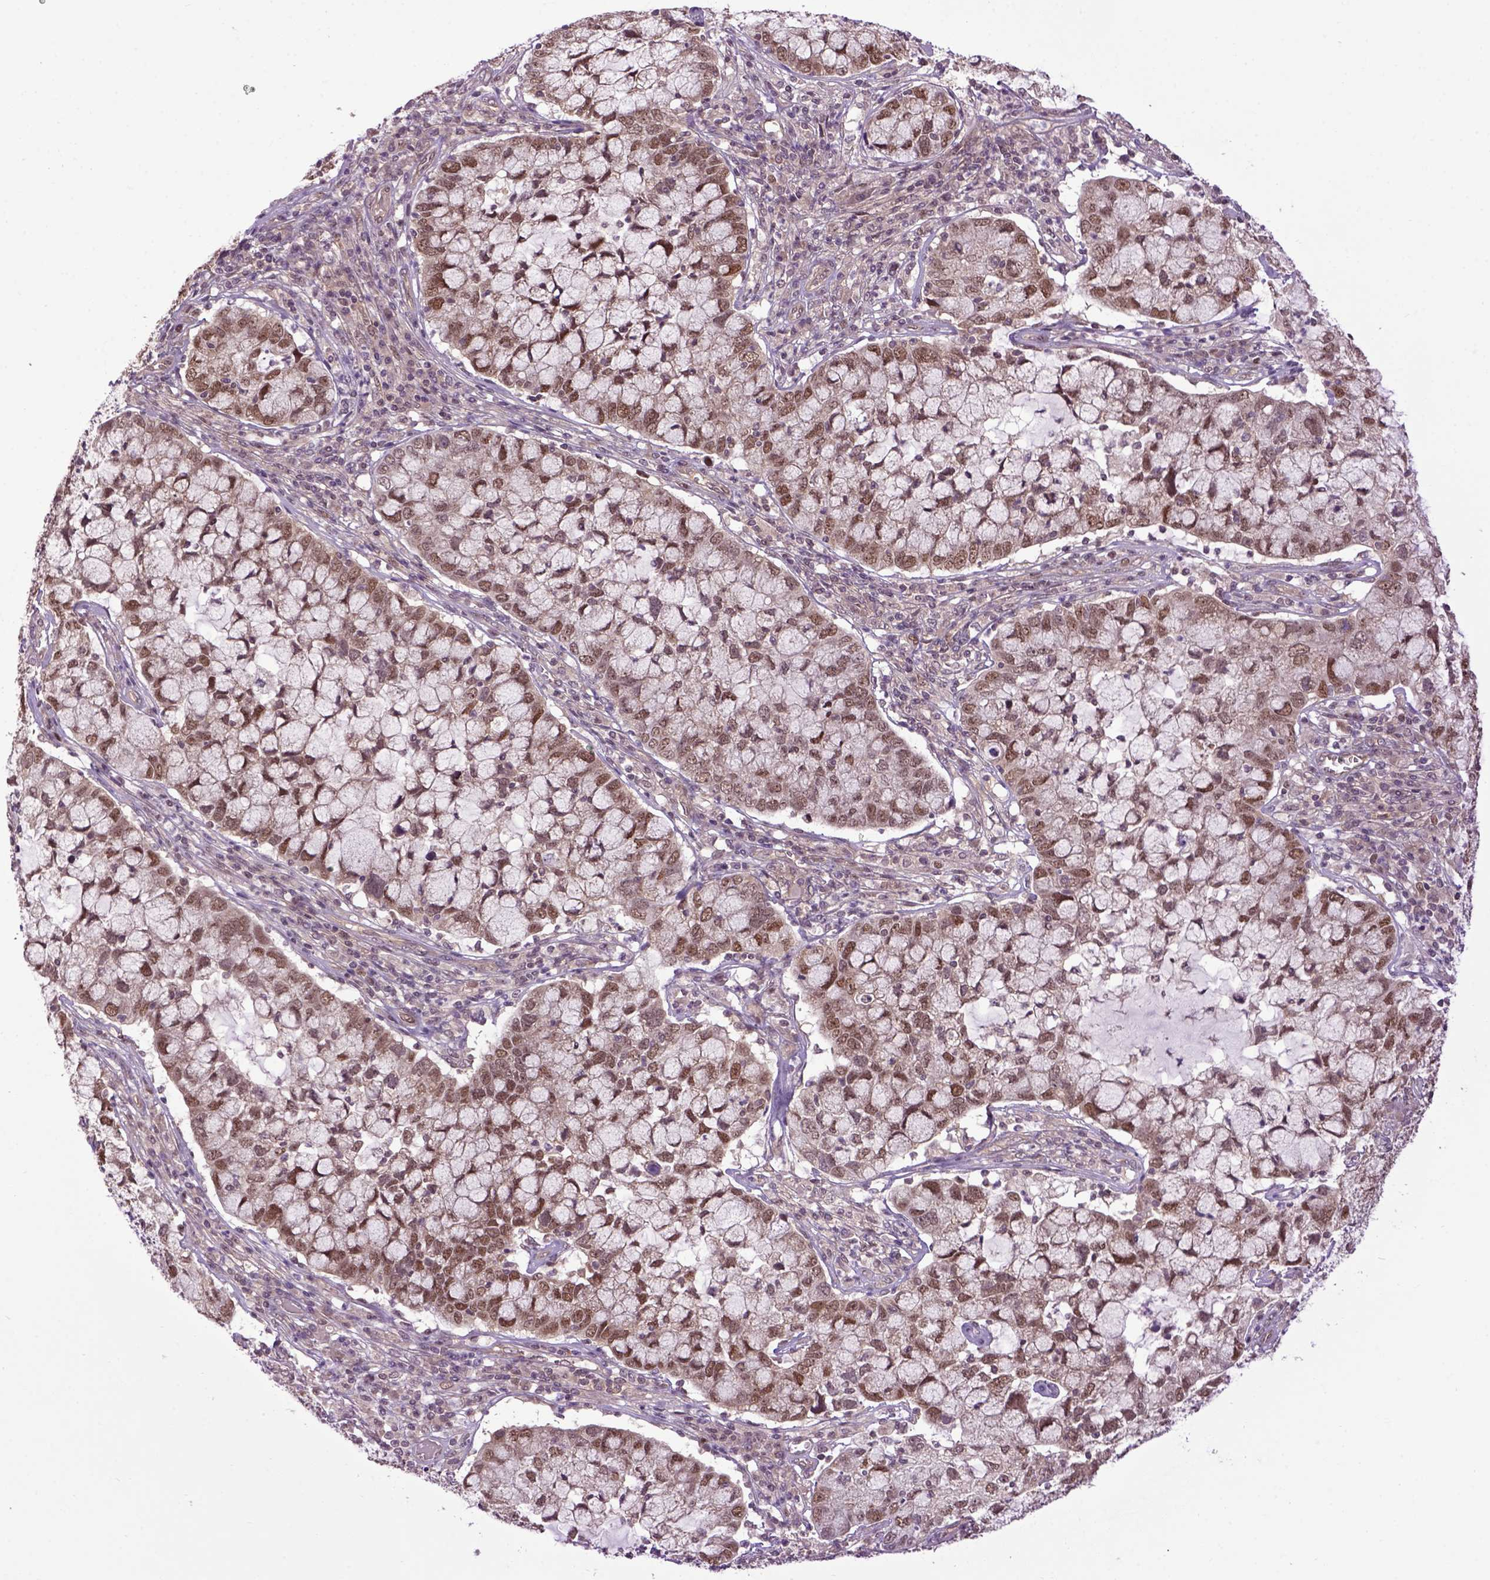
{"staining": {"intensity": "moderate", "quantity": ">75%", "location": "cytoplasmic/membranous,nuclear"}, "tissue": "cervical cancer", "cell_type": "Tumor cells", "image_type": "cancer", "snomed": [{"axis": "morphology", "description": "Adenocarcinoma, NOS"}, {"axis": "topography", "description": "Cervix"}], "caption": "Cervical cancer (adenocarcinoma) stained with immunohistochemistry (IHC) displays moderate cytoplasmic/membranous and nuclear positivity in about >75% of tumor cells. (Stains: DAB (3,3'-diaminobenzidine) in brown, nuclei in blue, Microscopy: brightfield microscopy at high magnification).", "gene": "WDR48", "patient": {"sex": "female", "age": 40}}